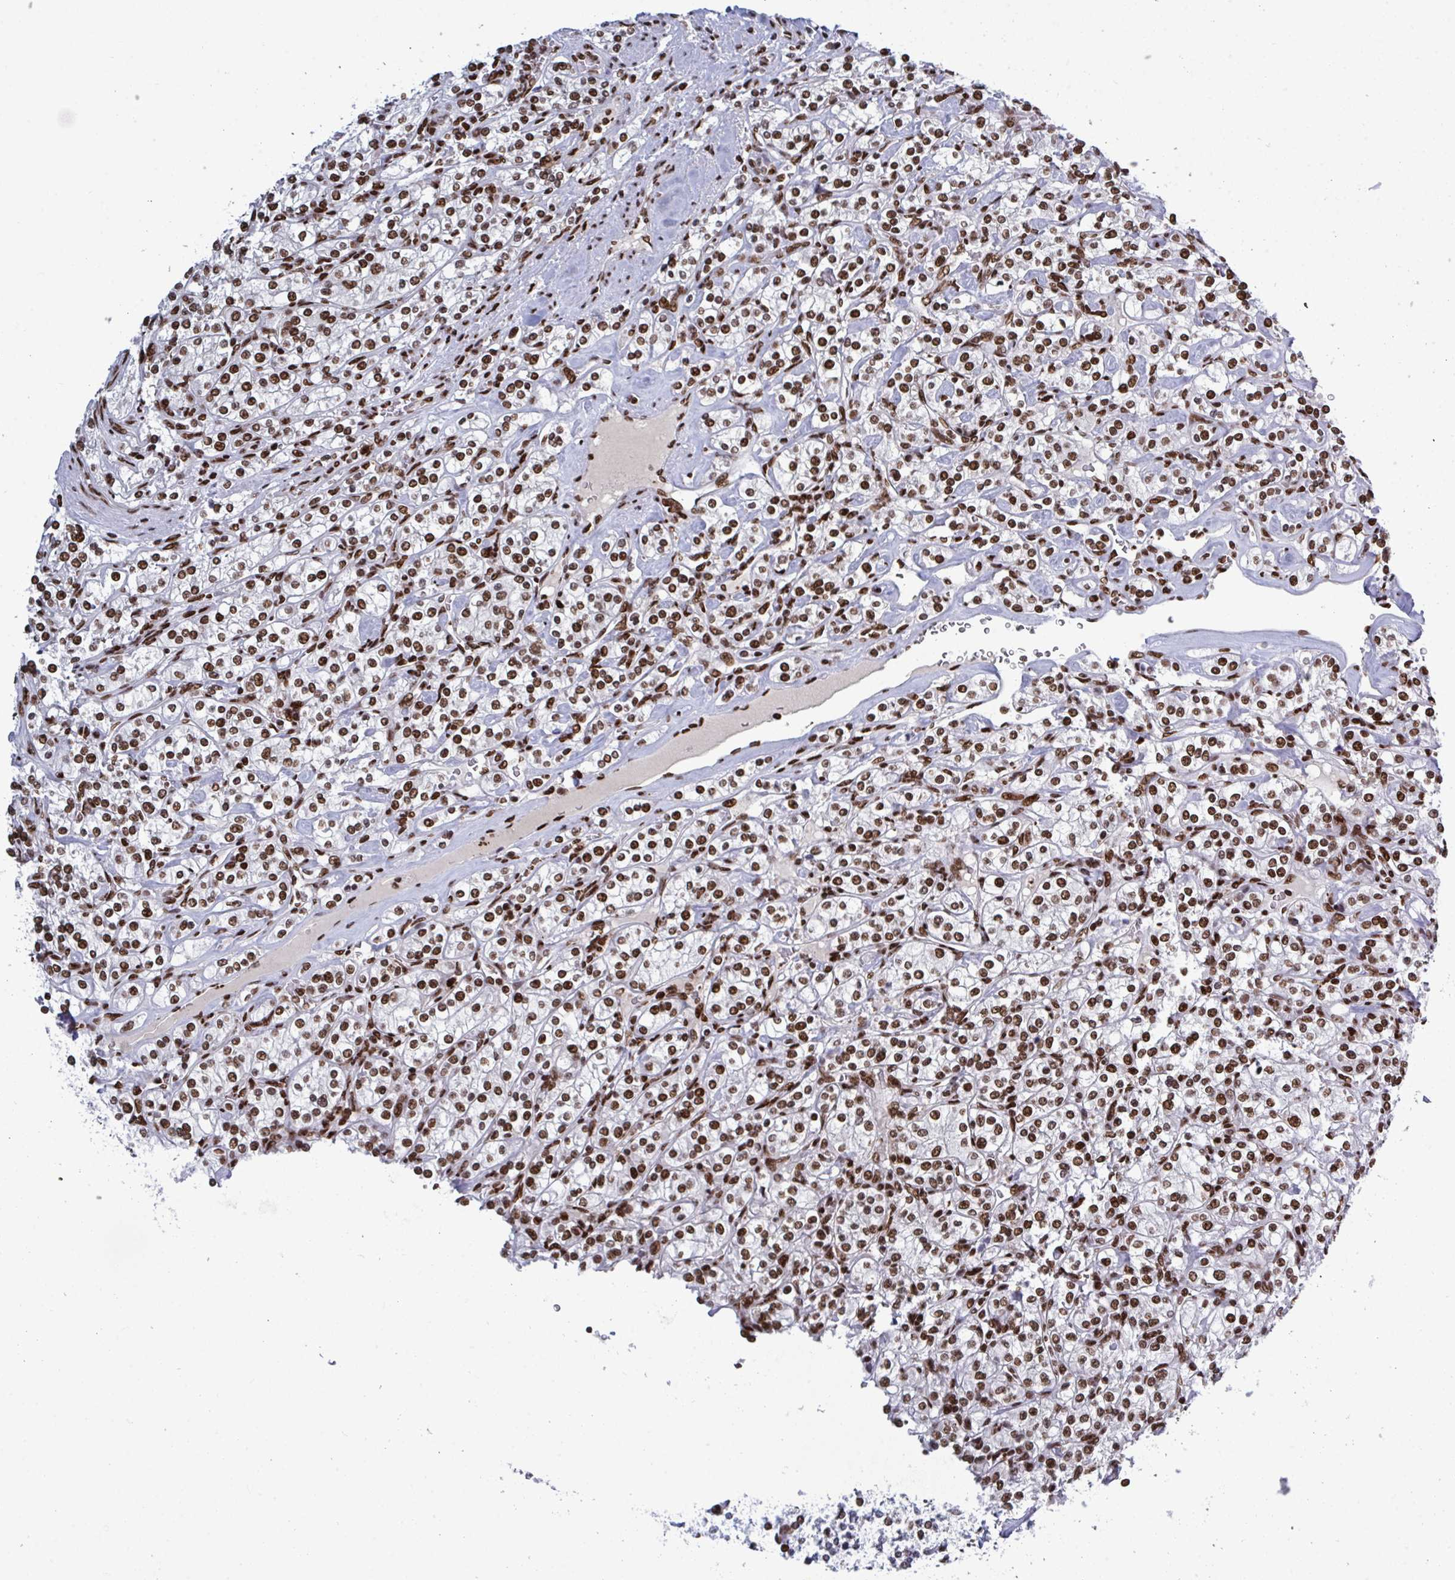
{"staining": {"intensity": "strong", "quantity": ">75%", "location": "nuclear"}, "tissue": "renal cancer", "cell_type": "Tumor cells", "image_type": "cancer", "snomed": [{"axis": "morphology", "description": "Adenocarcinoma, NOS"}, {"axis": "topography", "description": "Kidney"}], "caption": "Tumor cells display high levels of strong nuclear positivity in about >75% of cells in human renal cancer.", "gene": "ZNF607", "patient": {"sex": "male", "age": 77}}